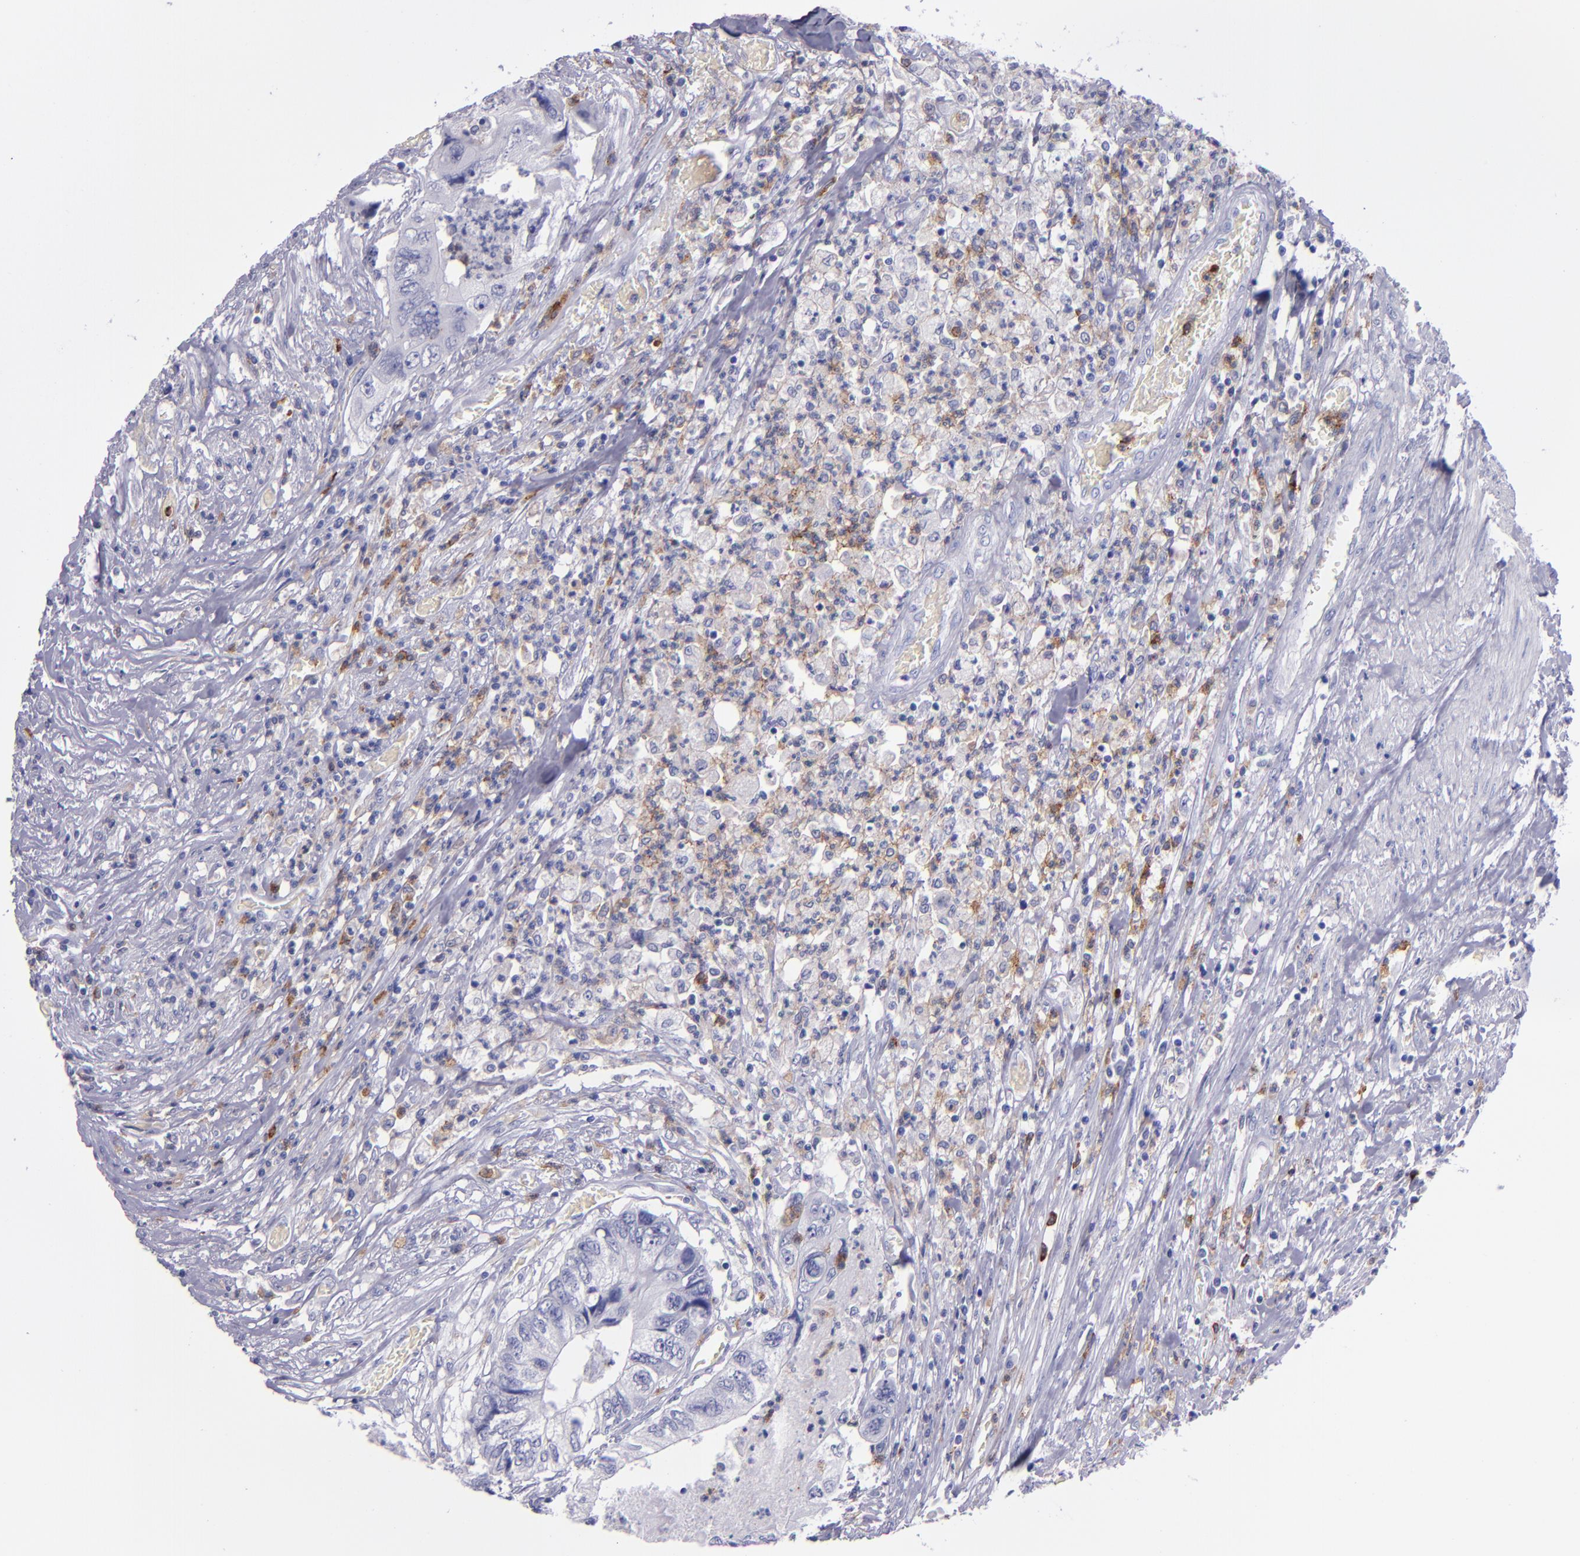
{"staining": {"intensity": "negative", "quantity": "none", "location": "none"}, "tissue": "colorectal cancer", "cell_type": "Tumor cells", "image_type": "cancer", "snomed": [{"axis": "morphology", "description": "Adenocarcinoma, NOS"}, {"axis": "topography", "description": "Rectum"}], "caption": "Tumor cells are negative for brown protein staining in colorectal cancer (adenocarcinoma). Brightfield microscopy of IHC stained with DAB (3,3'-diaminobenzidine) (brown) and hematoxylin (blue), captured at high magnification.", "gene": "CR1", "patient": {"sex": "female", "age": 82}}